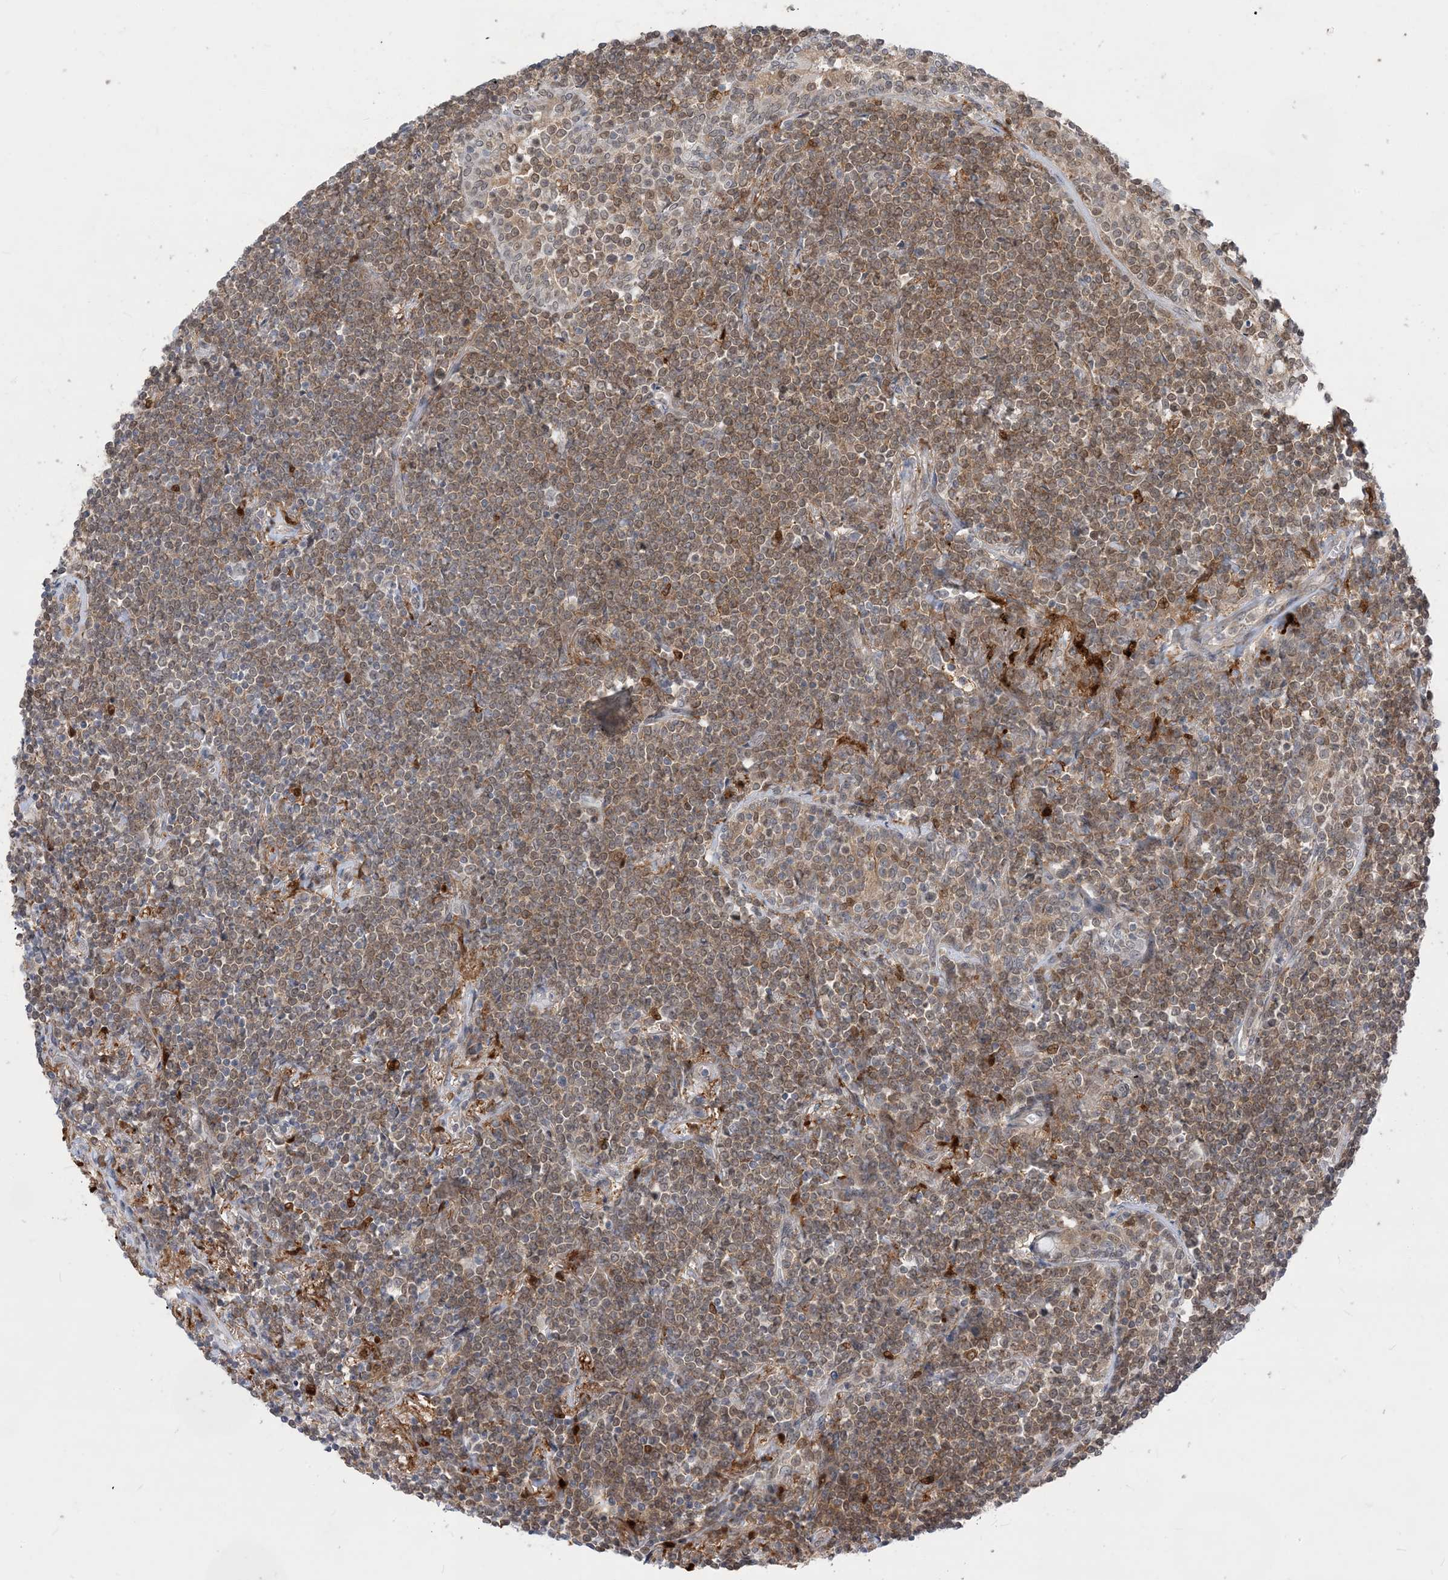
{"staining": {"intensity": "moderate", "quantity": "25%-75%", "location": "cytoplasmic/membranous,nuclear"}, "tissue": "lymphoma", "cell_type": "Tumor cells", "image_type": "cancer", "snomed": [{"axis": "morphology", "description": "Malignant lymphoma, non-Hodgkin's type, Low grade"}, {"axis": "topography", "description": "Lung"}], "caption": "This histopathology image shows malignant lymphoma, non-Hodgkin's type (low-grade) stained with immunohistochemistry (IHC) to label a protein in brown. The cytoplasmic/membranous and nuclear of tumor cells show moderate positivity for the protein. Nuclei are counter-stained blue.", "gene": "NAGK", "patient": {"sex": "female", "age": 71}}